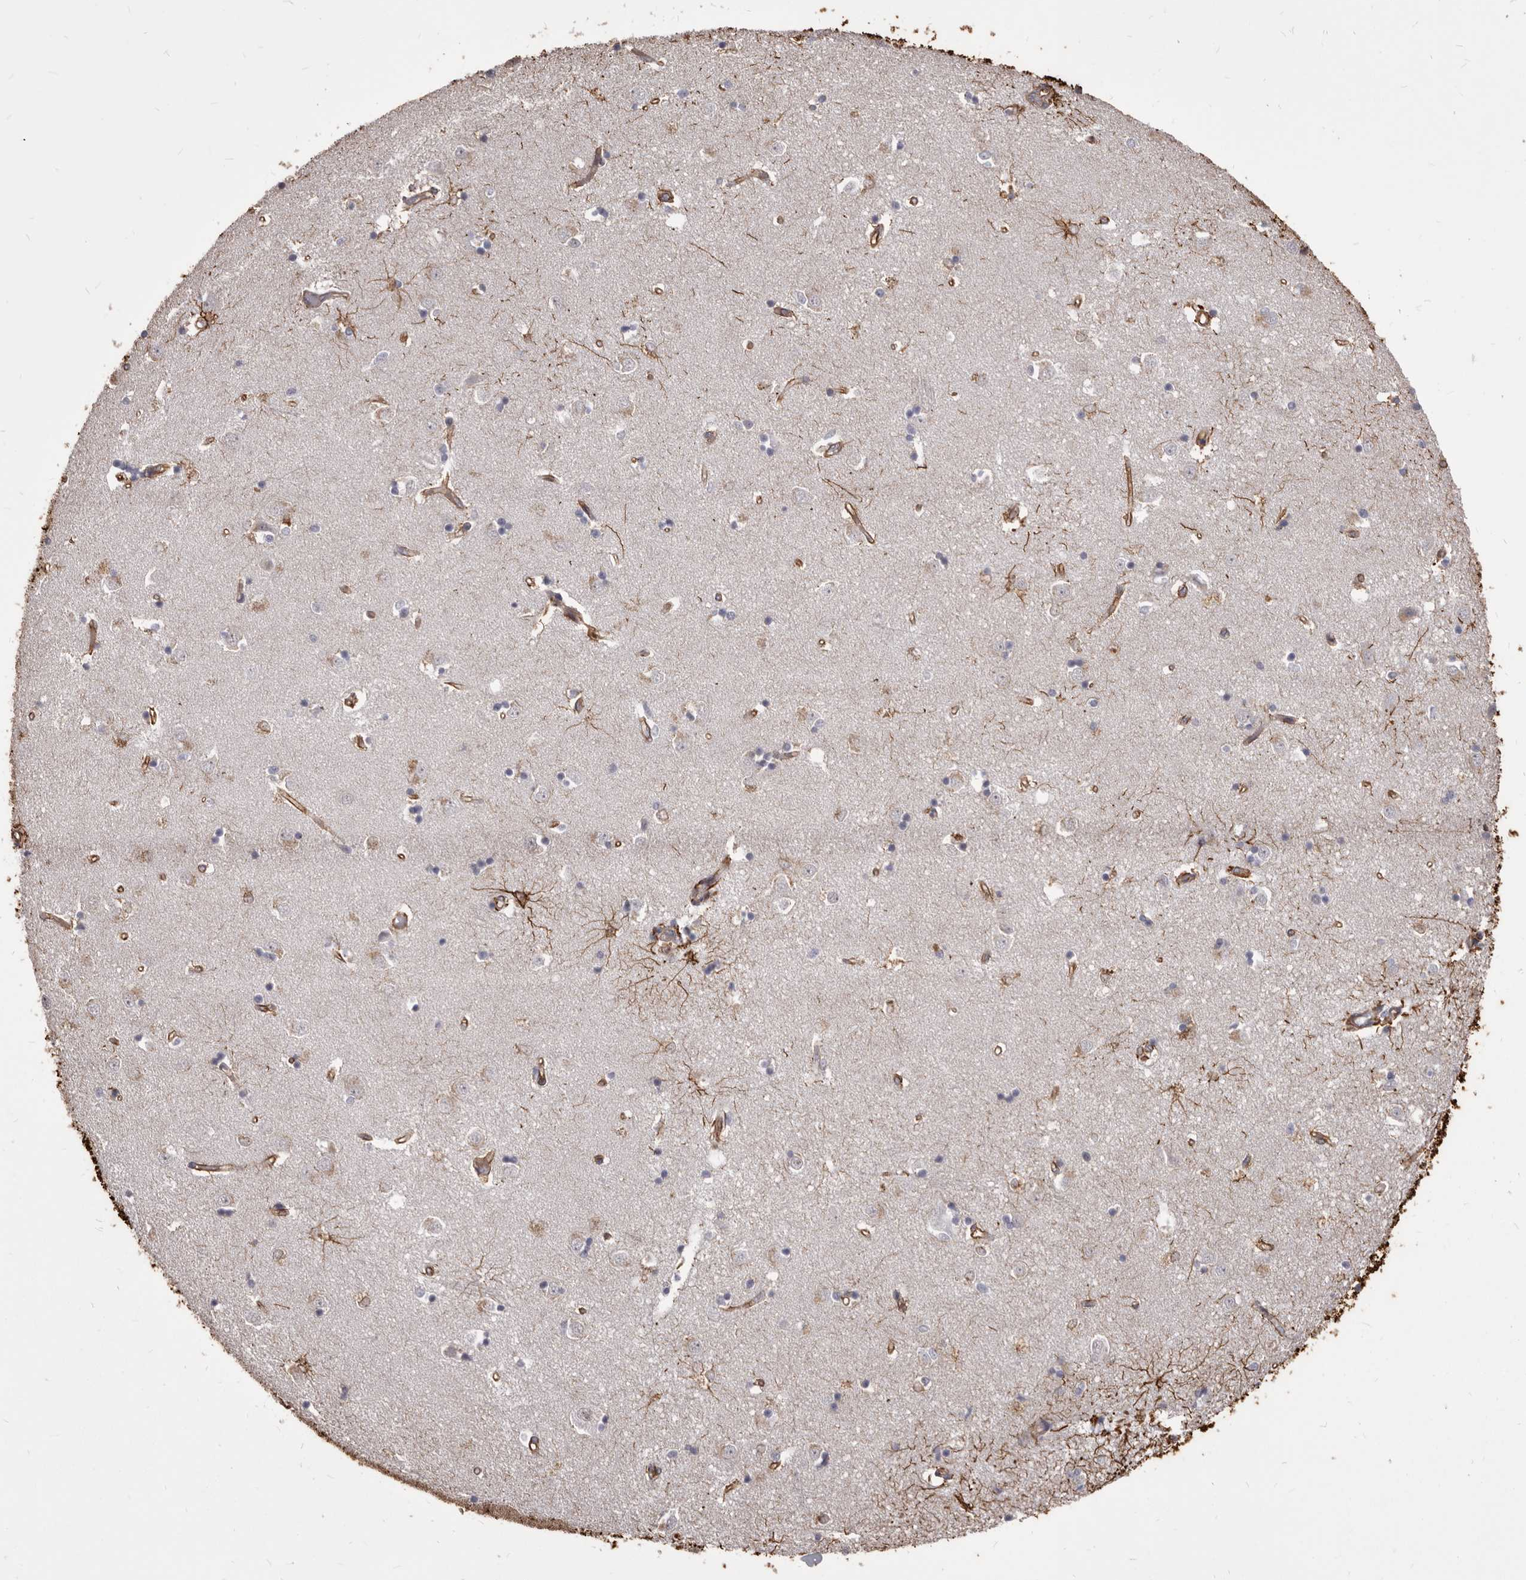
{"staining": {"intensity": "moderate", "quantity": "25%-75%", "location": "cytoplasmic/membranous"}, "tissue": "caudate", "cell_type": "Glial cells", "image_type": "normal", "snomed": [{"axis": "morphology", "description": "Normal tissue, NOS"}, {"axis": "topography", "description": "Lateral ventricle wall"}], "caption": "IHC micrograph of benign caudate stained for a protein (brown), which displays medium levels of moderate cytoplasmic/membranous expression in approximately 25%-75% of glial cells.", "gene": "MTURN", "patient": {"sex": "male", "age": 45}}